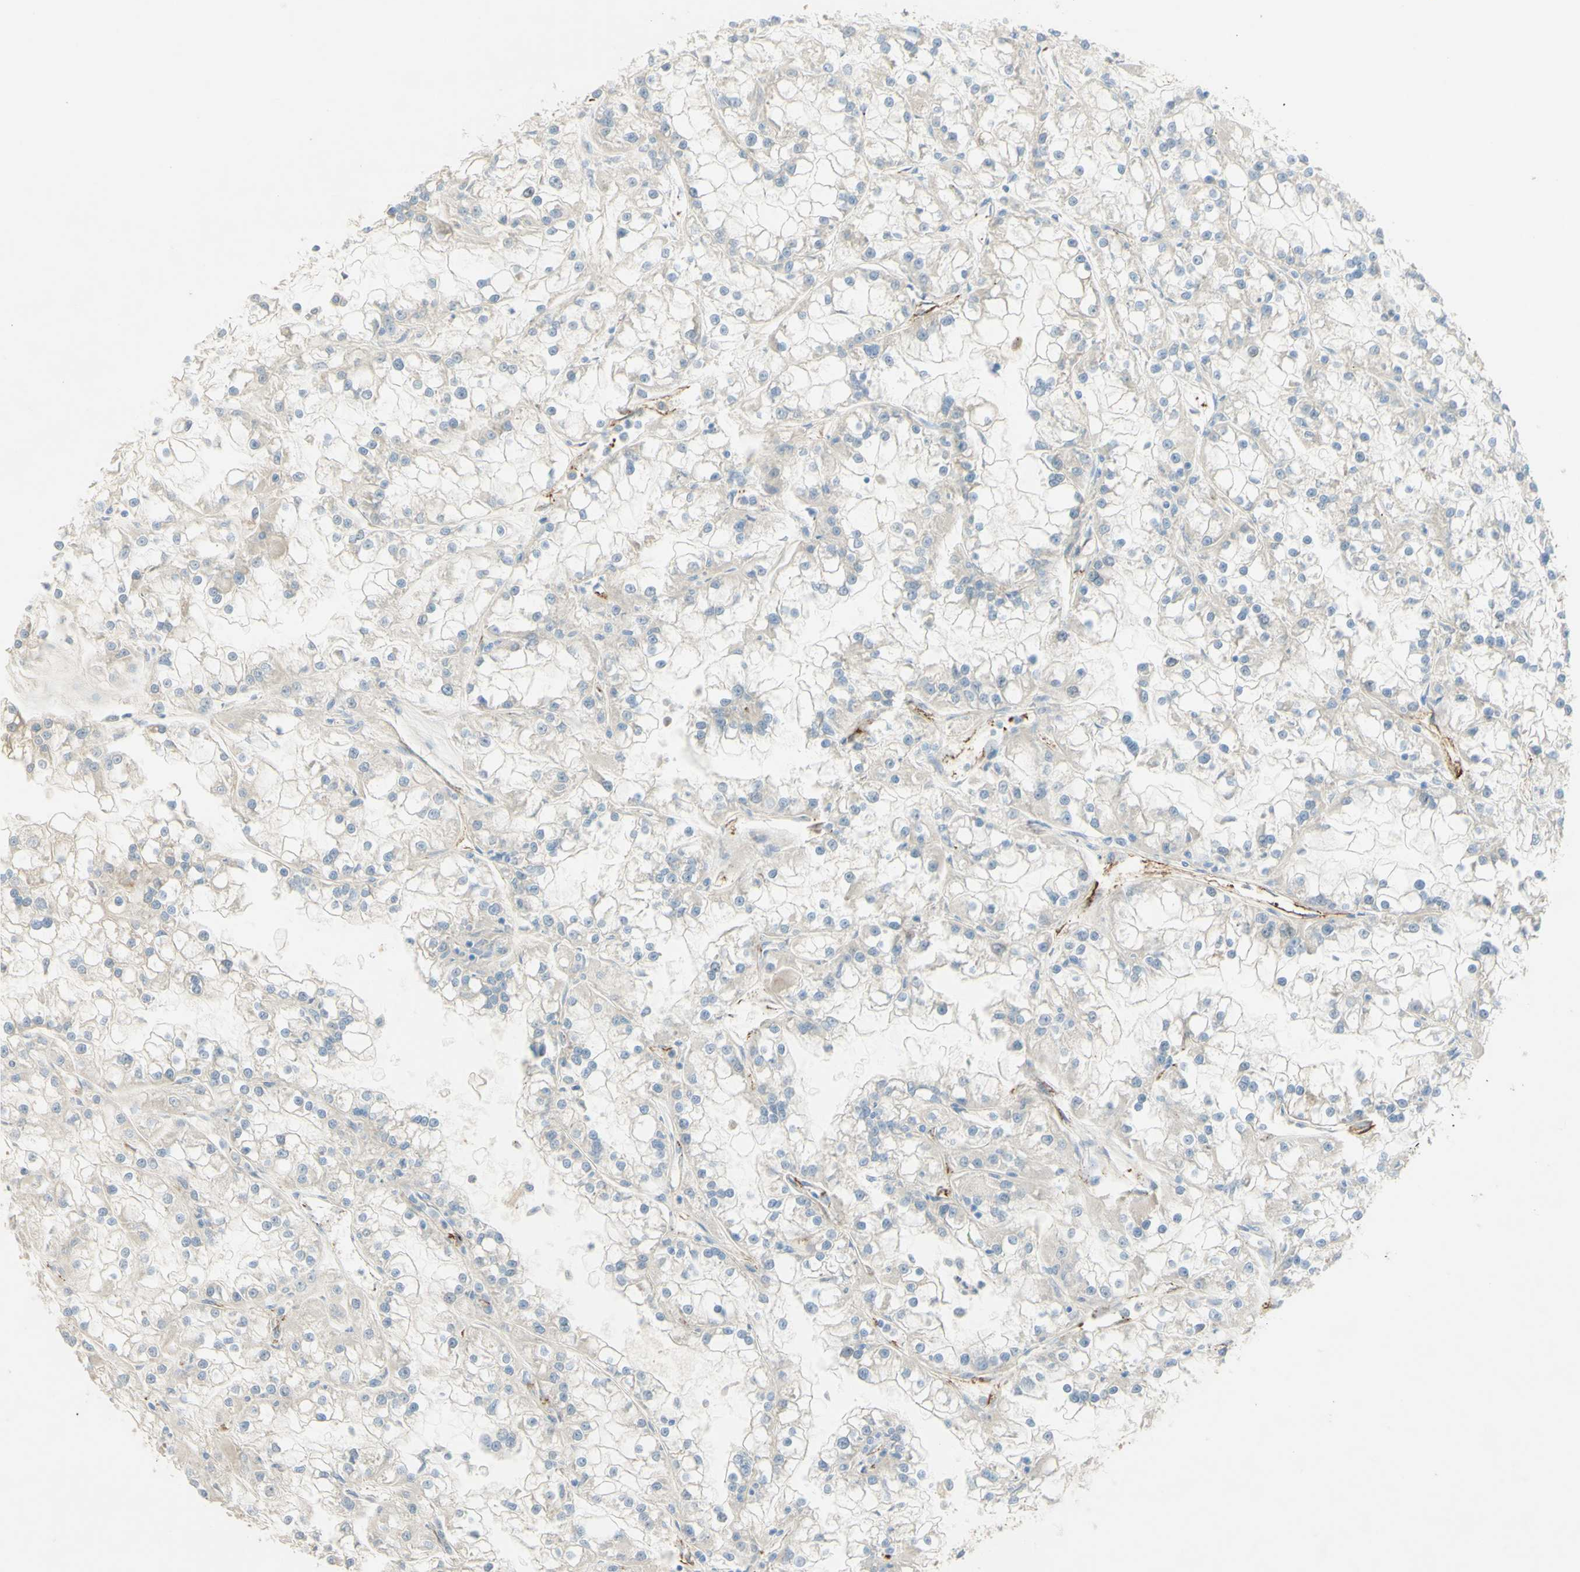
{"staining": {"intensity": "negative", "quantity": "none", "location": "none"}, "tissue": "renal cancer", "cell_type": "Tumor cells", "image_type": "cancer", "snomed": [{"axis": "morphology", "description": "Adenocarcinoma, NOS"}, {"axis": "topography", "description": "Kidney"}], "caption": "A high-resolution photomicrograph shows immunohistochemistry (IHC) staining of adenocarcinoma (renal), which exhibits no significant positivity in tumor cells.", "gene": "GAN", "patient": {"sex": "female", "age": 52}}